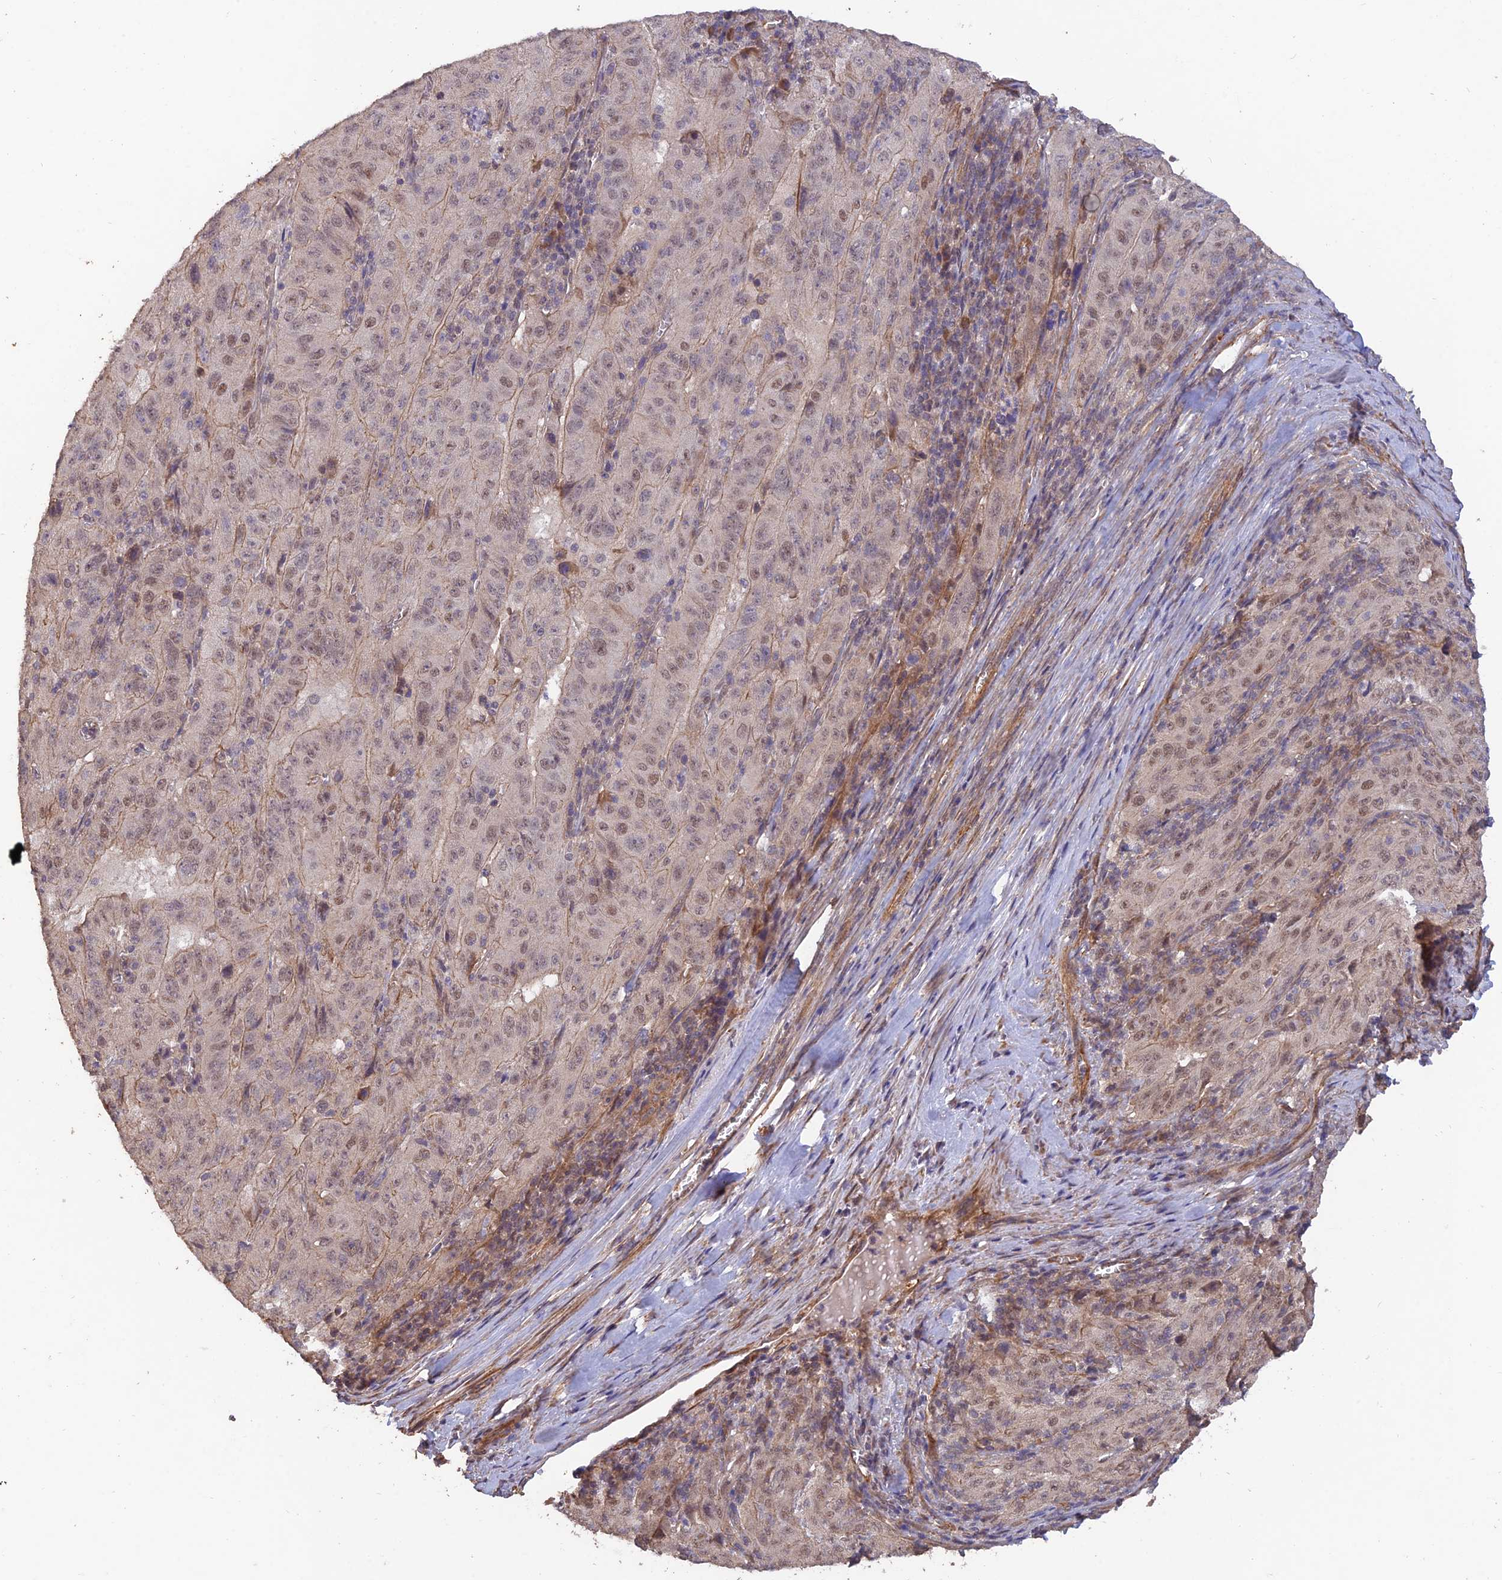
{"staining": {"intensity": "weak", "quantity": "25%-75%", "location": "nuclear"}, "tissue": "pancreatic cancer", "cell_type": "Tumor cells", "image_type": "cancer", "snomed": [{"axis": "morphology", "description": "Adenocarcinoma, NOS"}, {"axis": "topography", "description": "Pancreas"}], "caption": "This is a histology image of immunohistochemistry (IHC) staining of pancreatic adenocarcinoma, which shows weak expression in the nuclear of tumor cells.", "gene": "PAGR1", "patient": {"sex": "male", "age": 63}}